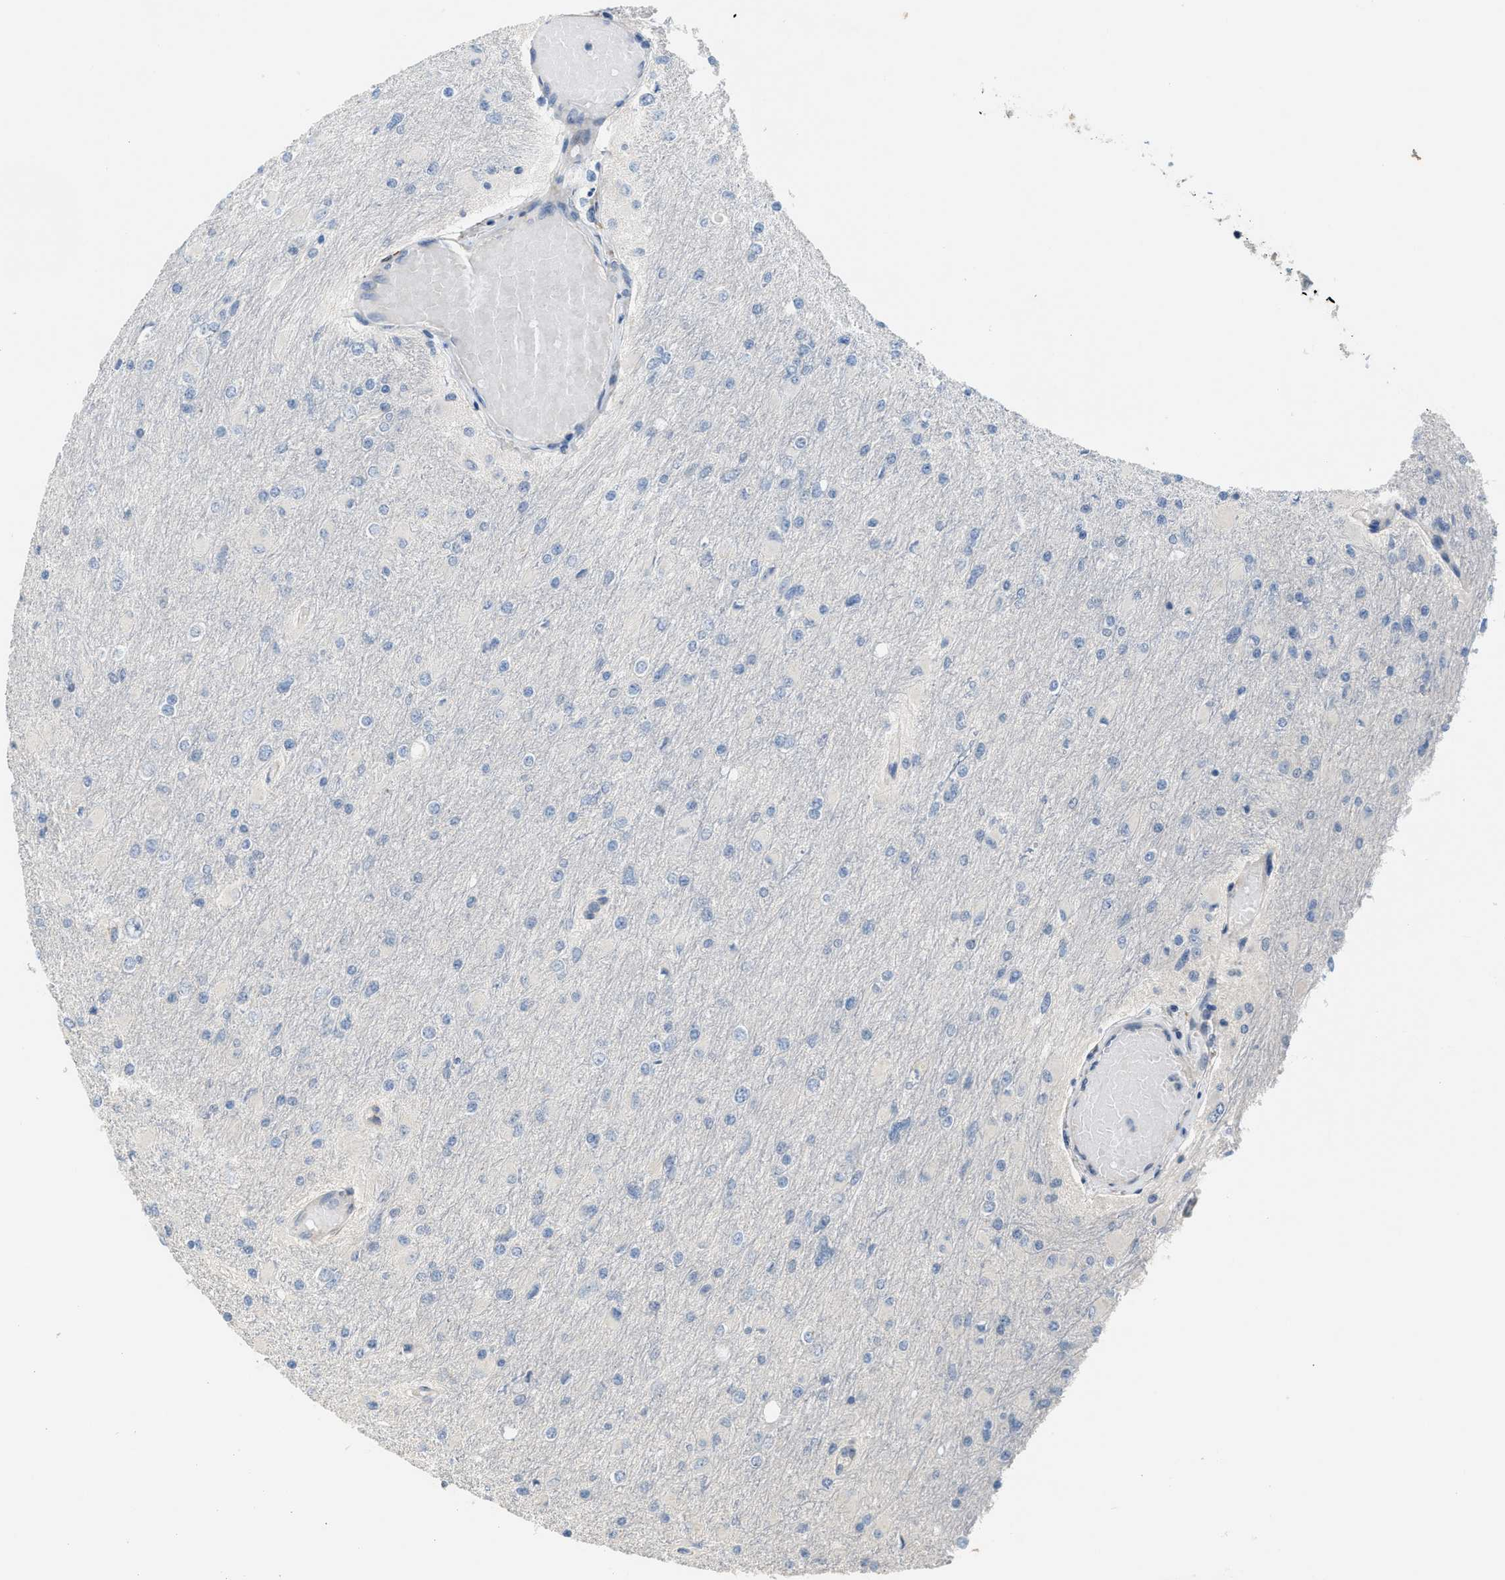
{"staining": {"intensity": "negative", "quantity": "none", "location": "none"}, "tissue": "glioma", "cell_type": "Tumor cells", "image_type": "cancer", "snomed": [{"axis": "morphology", "description": "Glioma, malignant, High grade"}, {"axis": "topography", "description": "Brain"}], "caption": "A histopathology image of human glioma is negative for staining in tumor cells.", "gene": "TMEM154", "patient": {"sex": "female", "age": 13}}